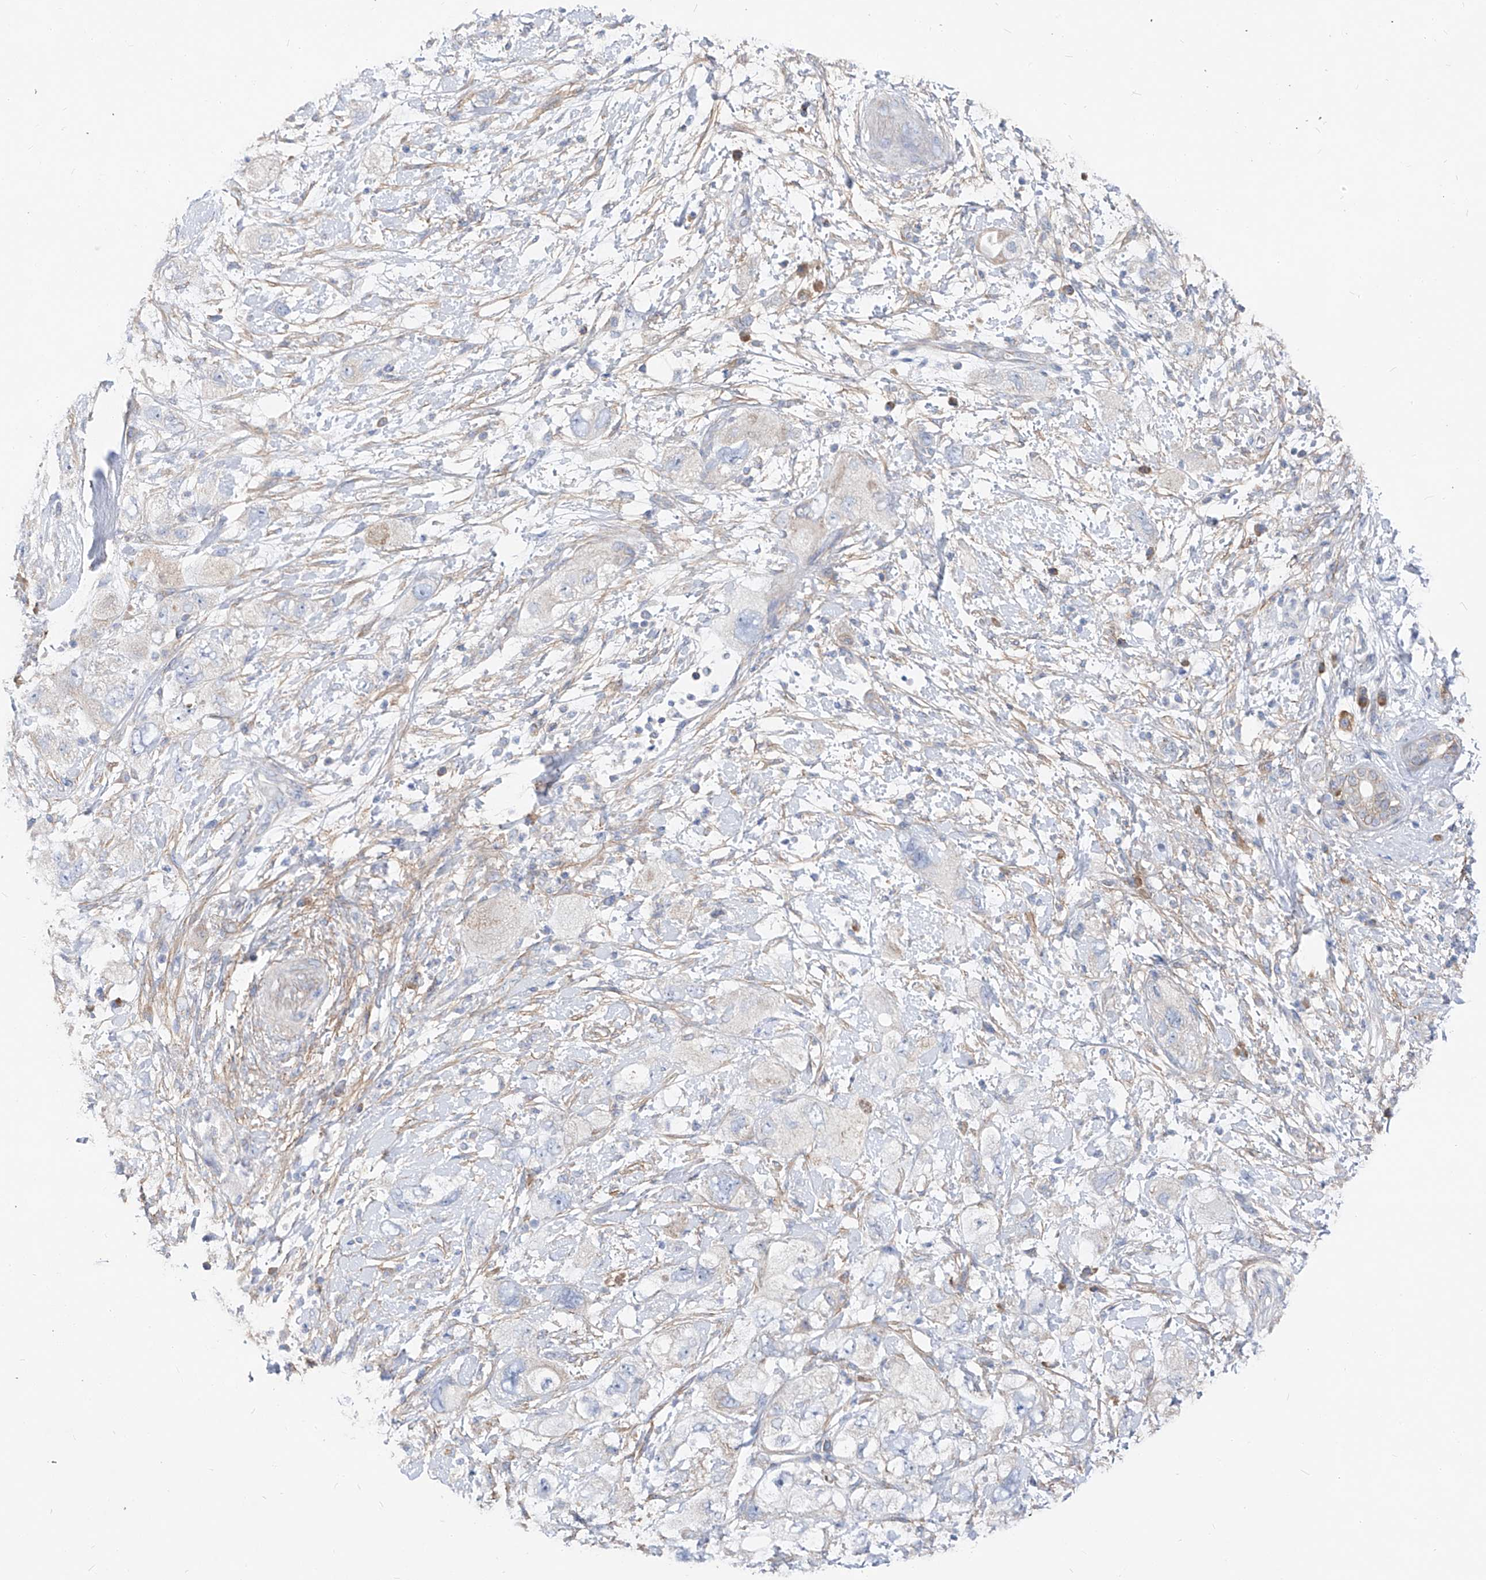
{"staining": {"intensity": "negative", "quantity": "none", "location": "none"}, "tissue": "pancreatic cancer", "cell_type": "Tumor cells", "image_type": "cancer", "snomed": [{"axis": "morphology", "description": "Adenocarcinoma, NOS"}, {"axis": "topography", "description": "Pancreas"}], "caption": "An immunohistochemistry micrograph of pancreatic cancer (adenocarcinoma) is shown. There is no staining in tumor cells of pancreatic cancer (adenocarcinoma).", "gene": "UFL1", "patient": {"sex": "female", "age": 73}}